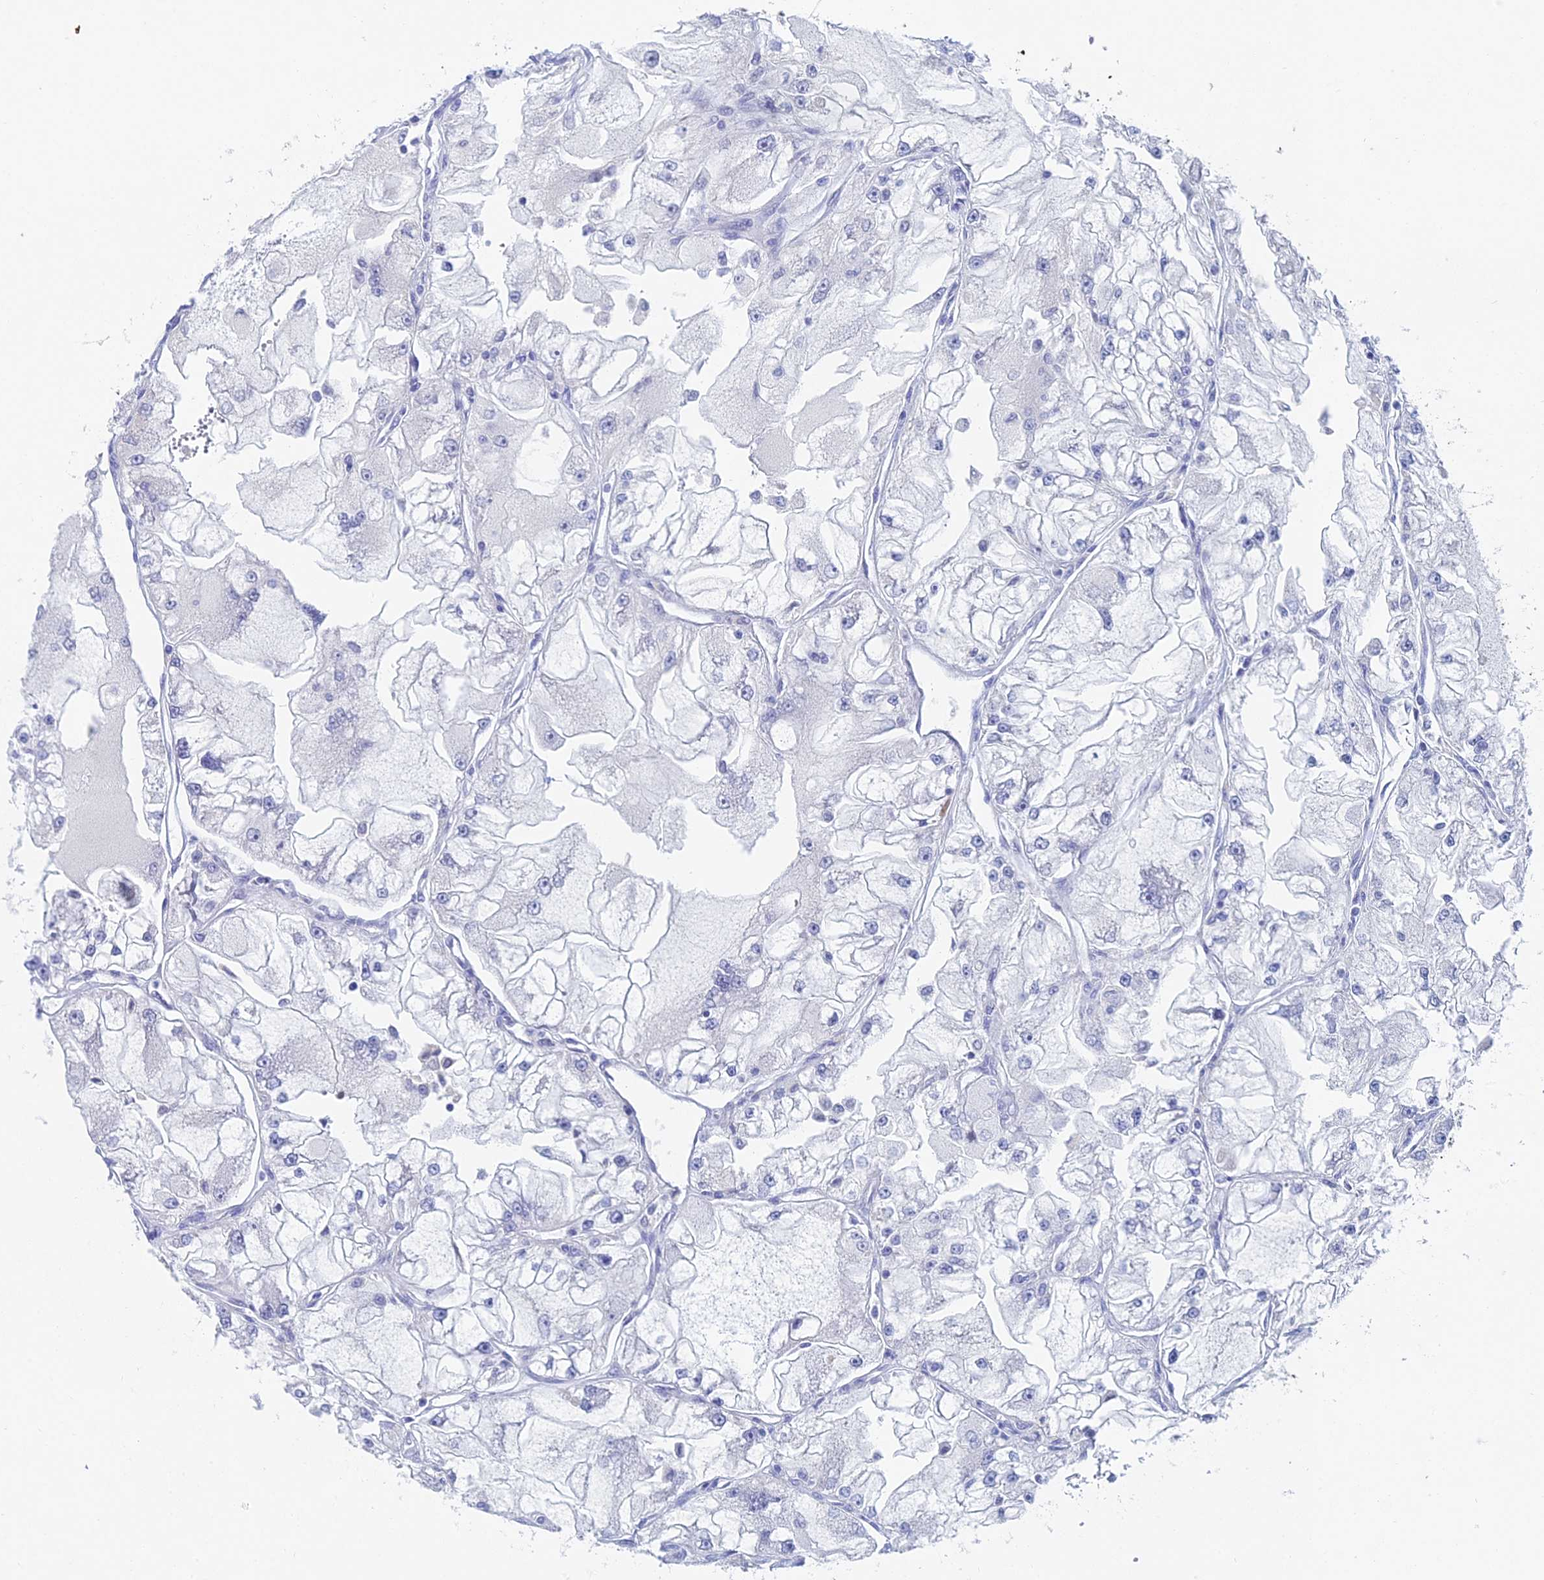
{"staining": {"intensity": "negative", "quantity": "none", "location": "none"}, "tissue": "renal cancer", "cell_type": "Tumor cells", "image_type": "cancer", "snomed": [{"axis": "morphology", "description": "Adenocarcinoma, NOS"}, {"axis": "topography", "description": "Kidney"}], "caption": "The image displays no significant expression in tumor cells of renal adenocarcinoma.", "gene": "ACSM1", "patient": {"sex": "female", "age": 72}}